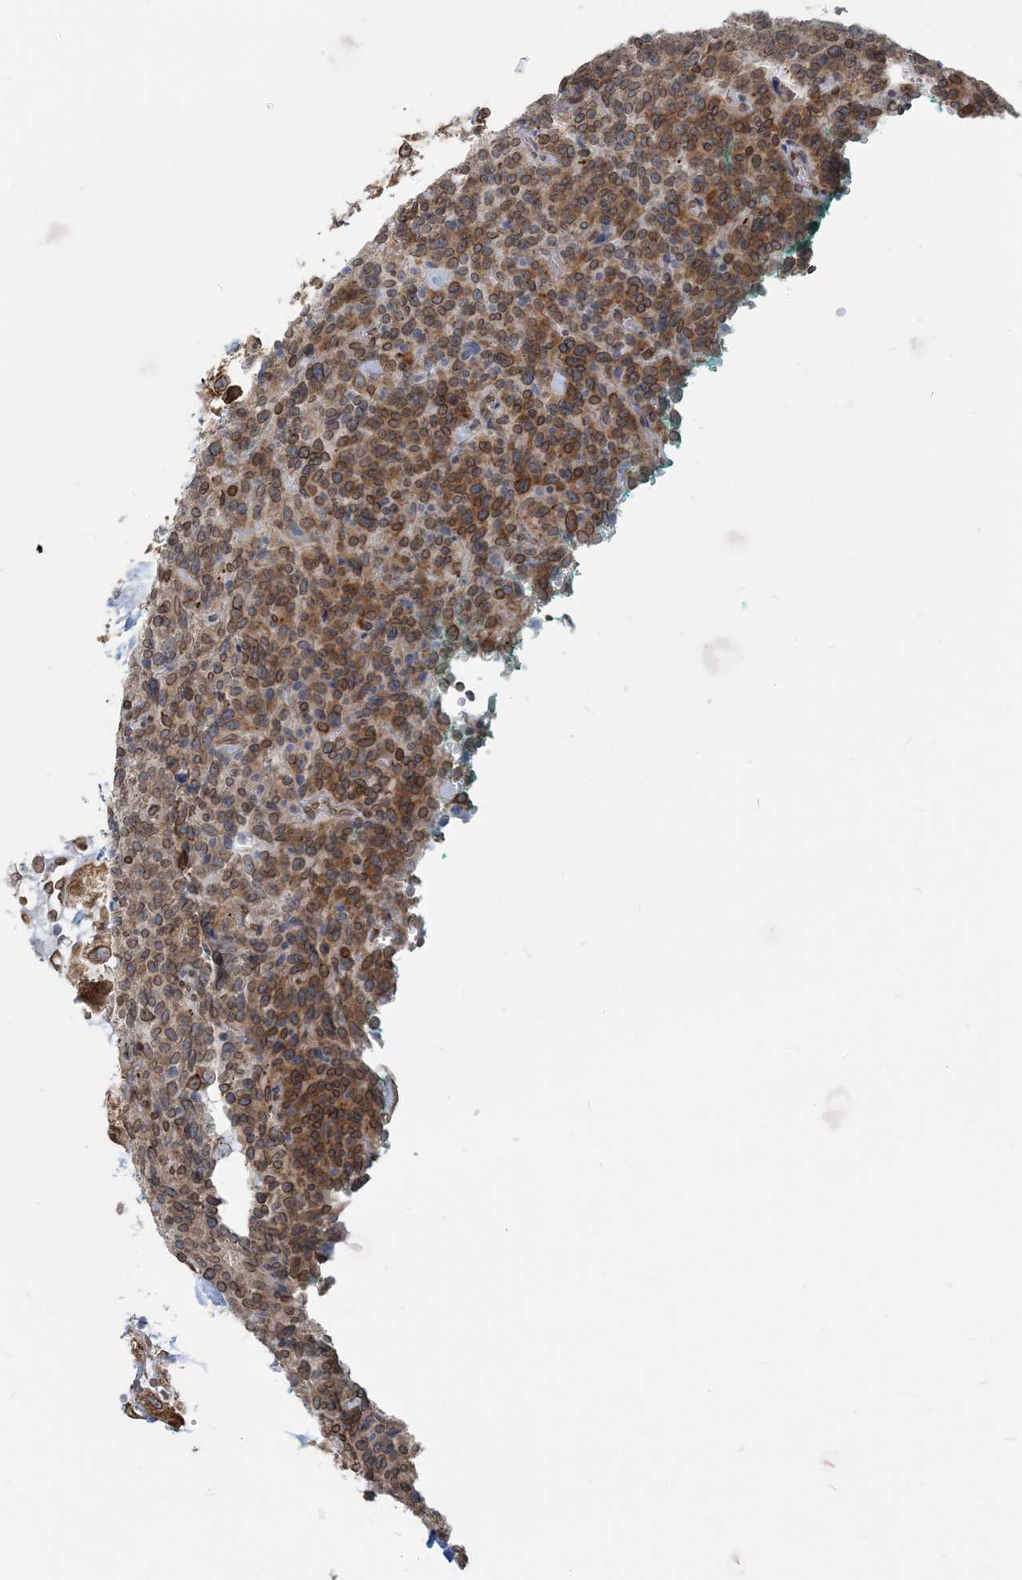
{"staining": {"intensity": "moderate", "quantity": ">75%", "location": "cytoplasmic/membranous,nuclear"}, "tissue": "carcinoid", "cell_type": "Tumor cells", "image_type": "cancer", "snomed": [{"axis": "morphology", "description": "Carcinoid, malignant, NOS"}, {"axis": "topography", "description": "Lung"}], "caption": "Moderate cytoplasmic/membranous and nuclear protein staining is identified in approximately >75% of tumor cells in carcinoid.", "gene": "WWP1", "patient": {"sex": "female", "age": 46}}